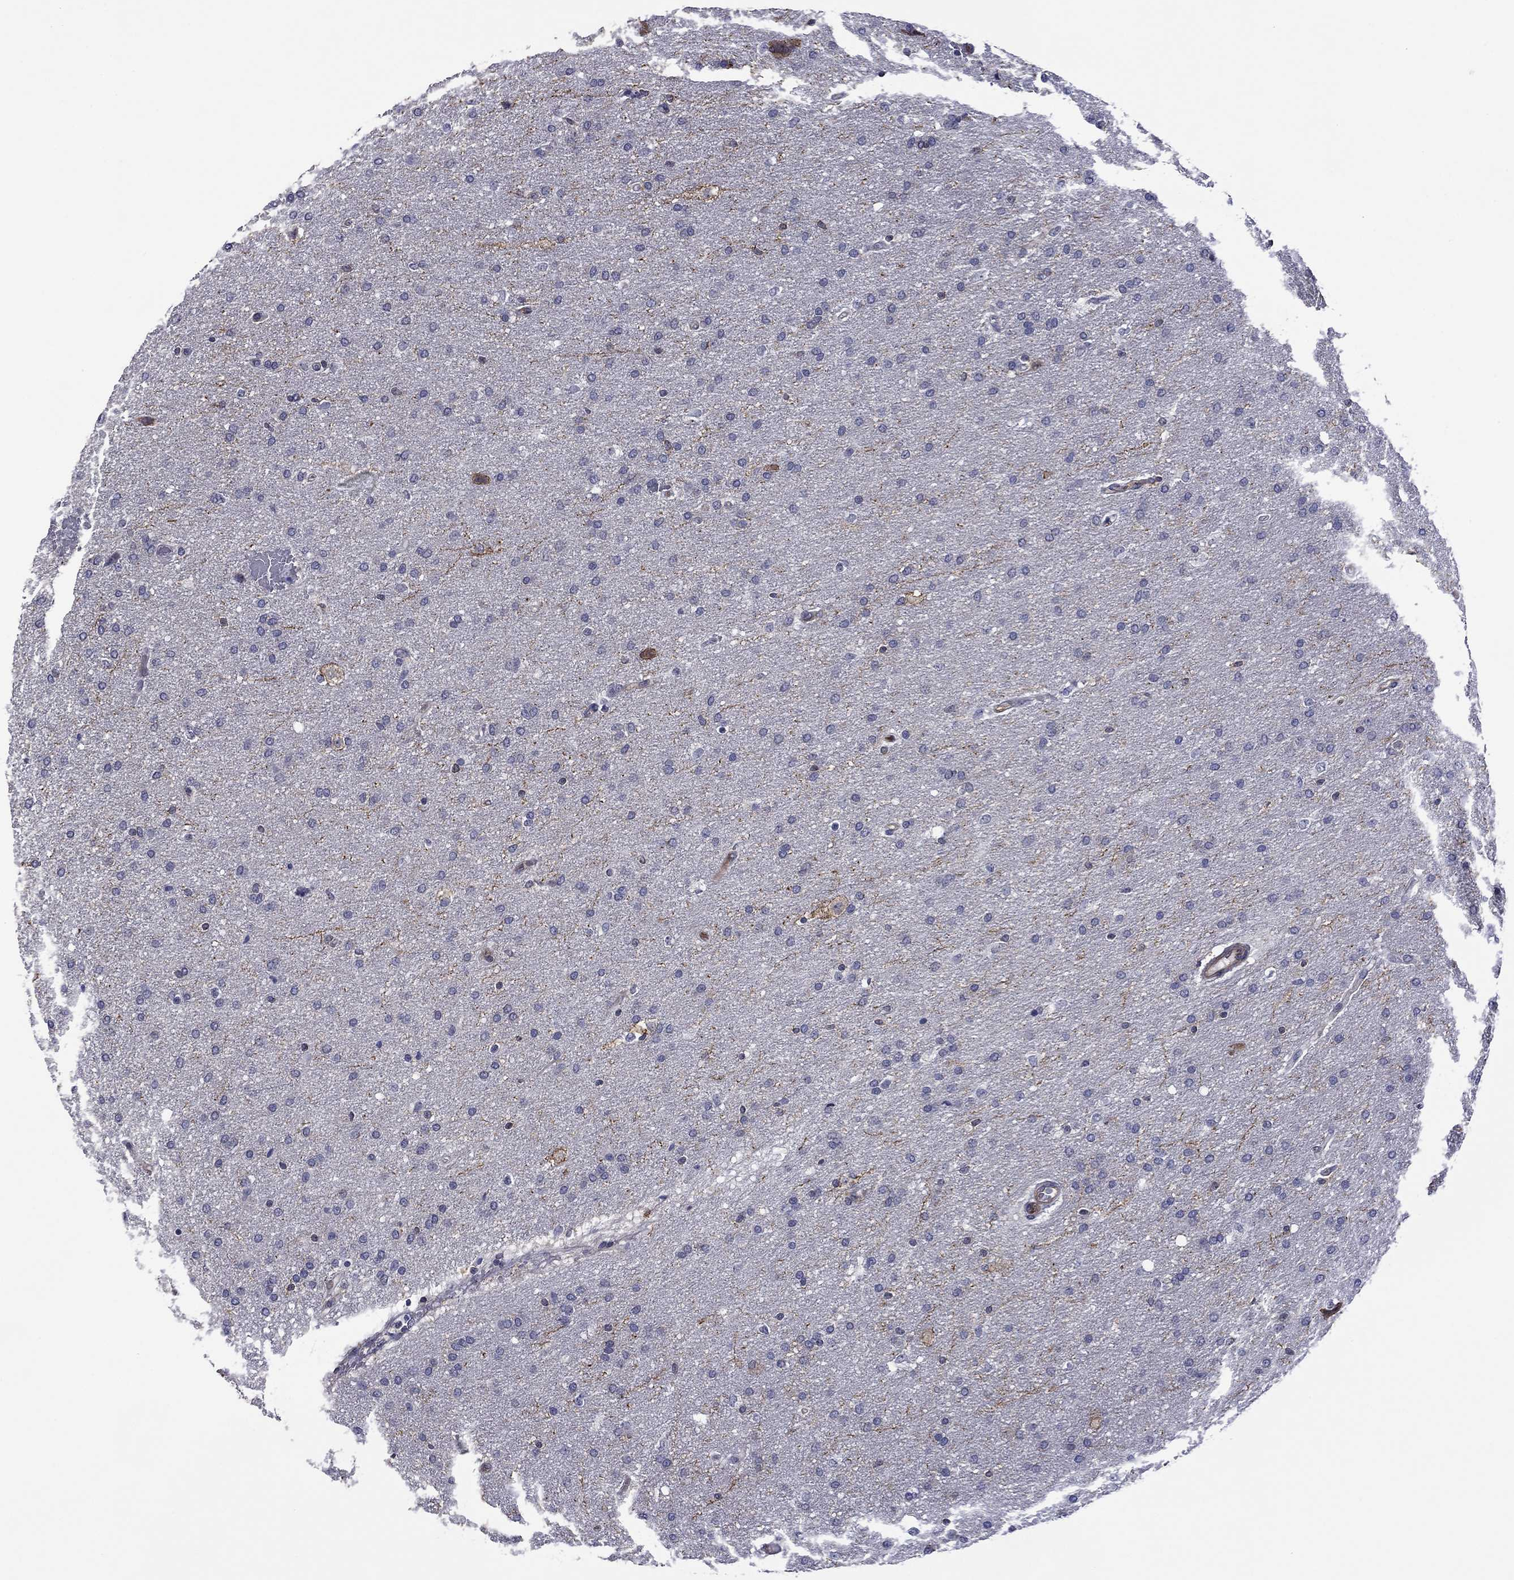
{"staining": {"intensity": "moderate", "quantity": "<25%", "location": "cytoplasmic/membranous"}, "tissue": "glioma", "cell_type": "Tumor cells", "image_type": "cancer", "snomed": [{"axis": "morphology", "description": "Glioma, malignant, Low grade"}, {"axis": "topography", "description": "Brain"}], "caption": "This is a histology image of IHC staining of glioma, which shows moderate expression in the cytoplasmic/membranous of tumor cells.", "gene": "LMO7", "patient": {"sex": "female", "age": 37}}